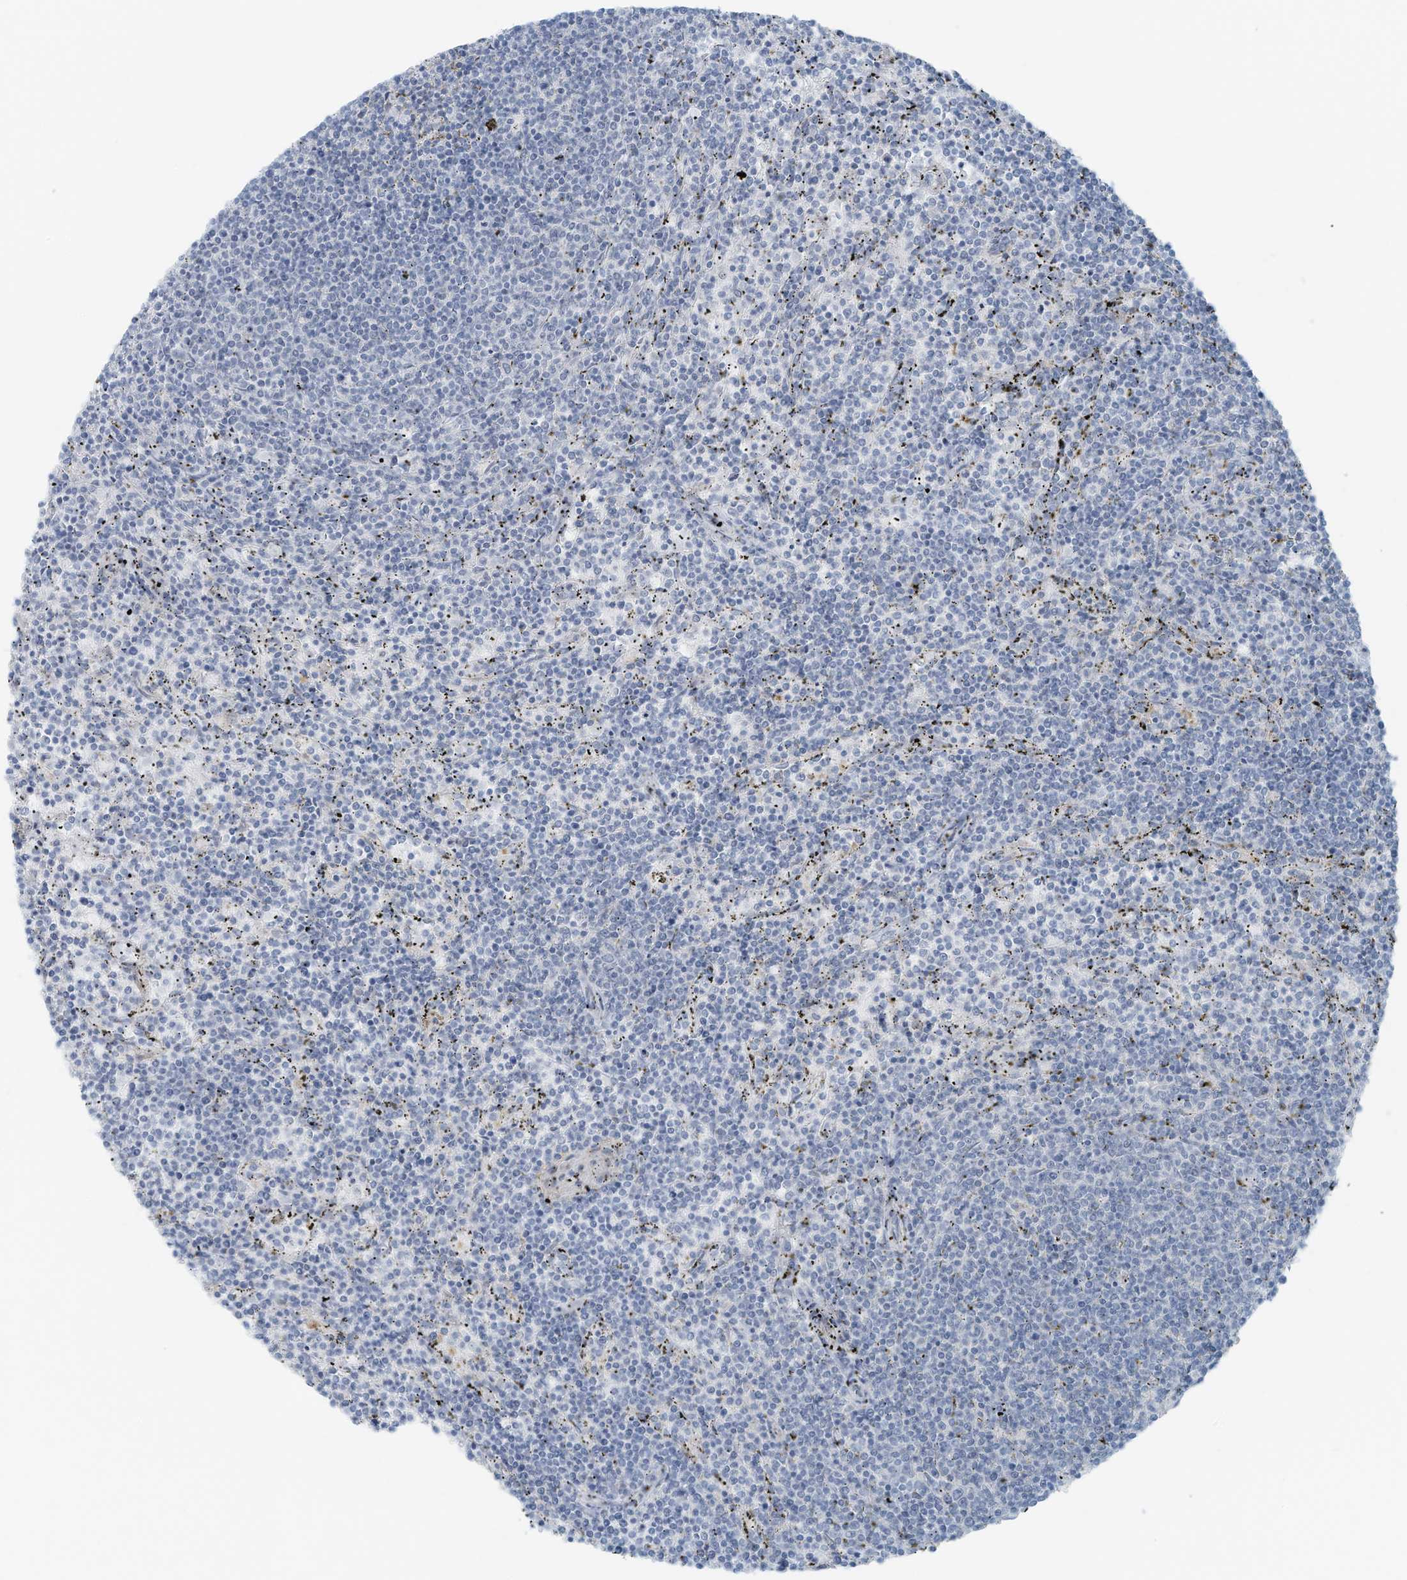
{"staining": {"intensity": "negative", "quantity": "none", "location": "none"}, "tissue": "lymphoma", "cell_type": "Tumor cells", "image_type": "cancer", "snomed": [{"axis": "morphology", "description": "Malignant lymphoma, non-Hodgkin's type, Low grade"}, {"axis": "topography", "description": "Spleen"}], "caption": "Tumor cells are negative for brown protein staining in low-grade malignant lymphoma, non-Hodgkin's type.", "gene": "SLC25A43", "patient": {"sex": "female", "age": 50}}